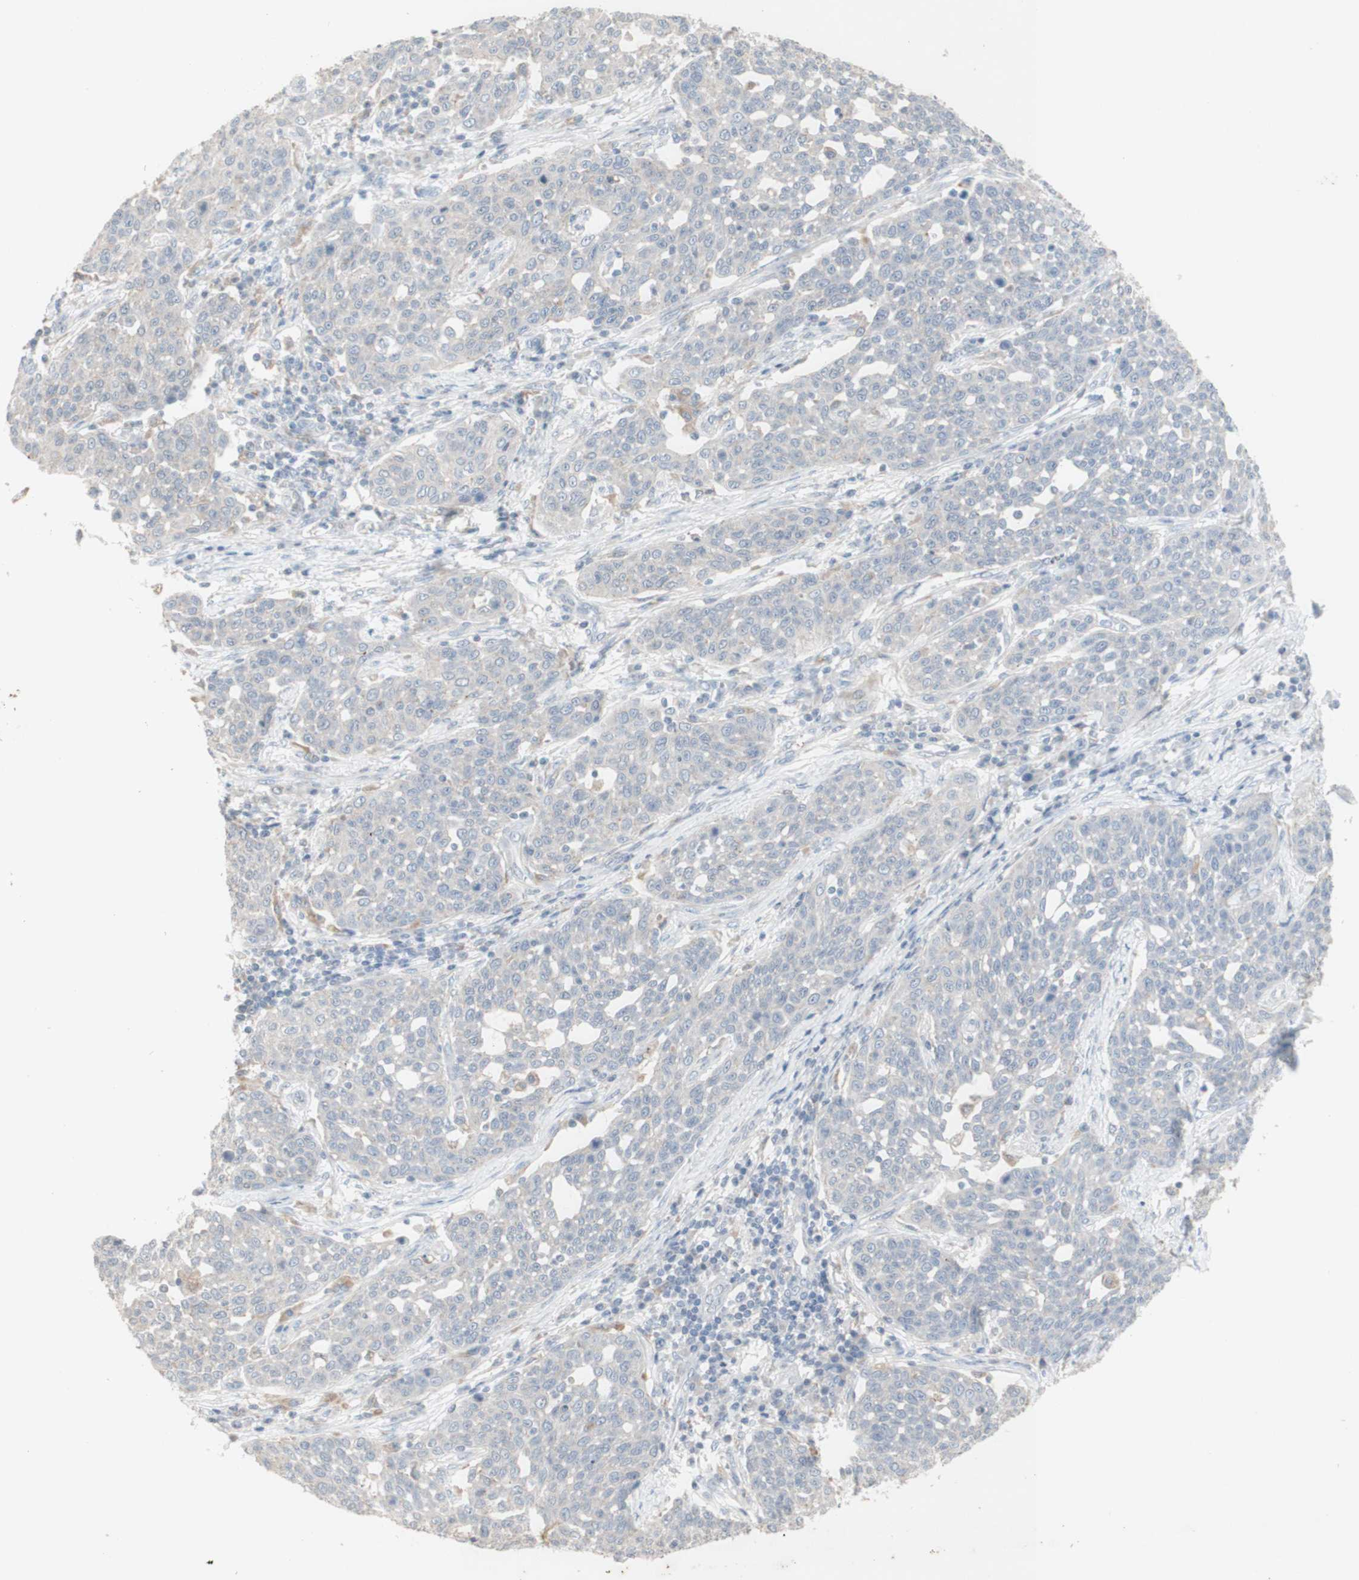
{"staining": {"intensity": "negative", "quantity": "none", "location": "none"}, "tissue": "cervical cancer", "cell_type": "Tumor cells", "image_type": "cancer", "snomed": [{"axis": "morphology", "description": "Squamous cell carcinoma, NOS"}, {"axis": "topography", "description": "Cervix"}], "caption": "A micrograph of cervical cancer (squamous cell carcinoma) stained for a protein displays no brown staining in tumor cells.", "gene": "ATP6V1B1", "patient": {"sex": "female", "age": 34}}